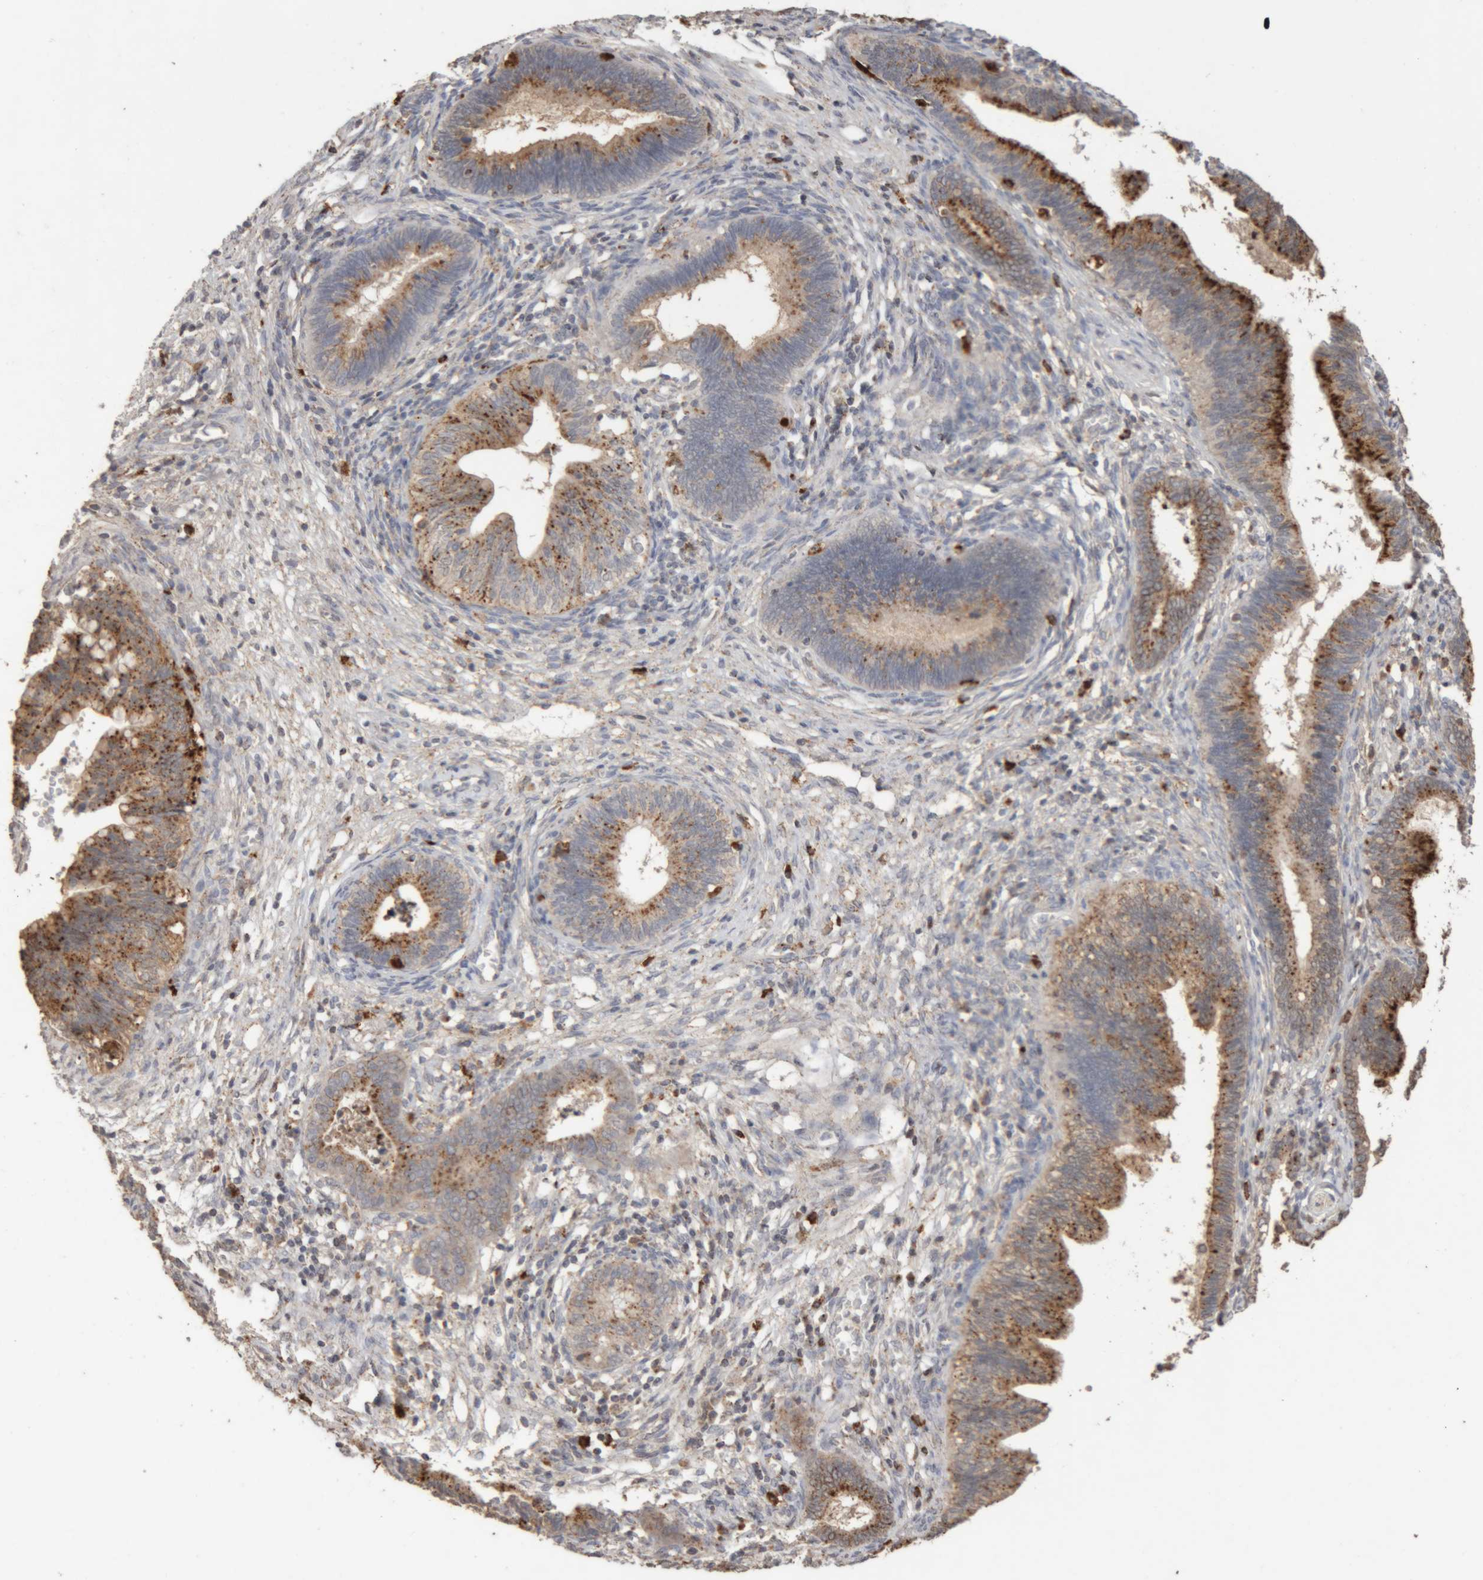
{"staining": {"intensity": "strong", "quantity": "25%-75%", "location": "cytoplasmic/membranous"}, "tissue": "cervical cancer", "cell_type": "Tumor cells", "image_type": "cancer", "snomed": [{"axis": "morphology", "description": "Adenocarcinoma, NOS"}, {"axis": "topography", "description": "Cervix"}], "caption": "Brown immunohistochemical staining in human adenocarcinoma (cervical) displays strong cytoplasmic/membranous expression in approximately 25%-75% of tumor cells.", "gene": "ARSA", "patient": {"sex": "female", "age": 44}}